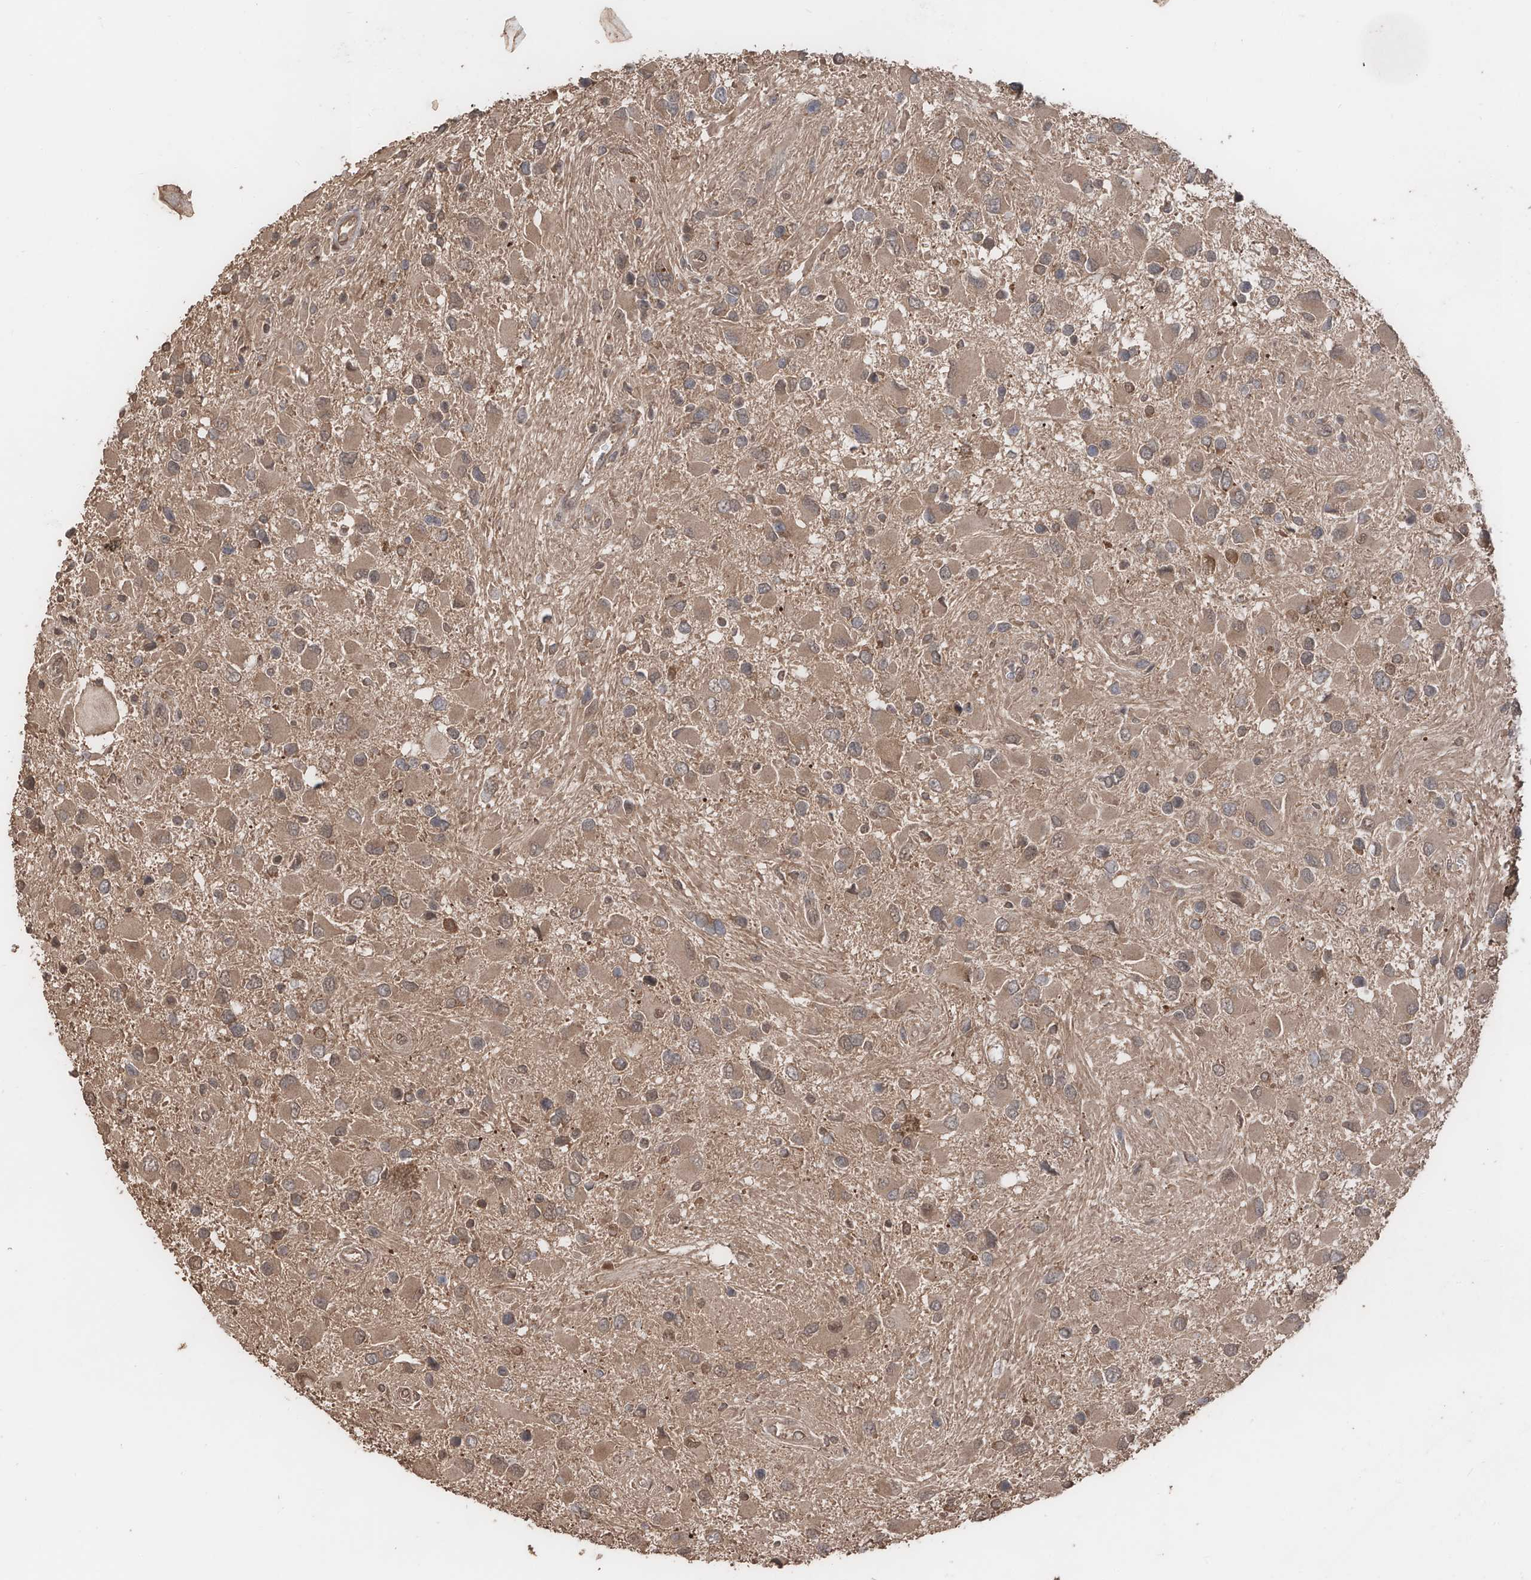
{"staining": {"intensity": "weak", "quantity": ">75%", "location": "cytoplasmic/membranous"}, "tissue": "glioma", "cell_type": "Tumor cells", "image_type": "cancer", "snomed": [{"axis": "morphology", "description": "Glioma, malignant, High grade"}, {"axis": "topography", "description": "Brain"}], "caption": "An image of malignant glioma (high-grade) stained for a protein reveals weak cytoplasmic/membranous brown staining in tumor cells.", "gene": "FAM135A", "patient": {"sex": "male", "age": 53}}